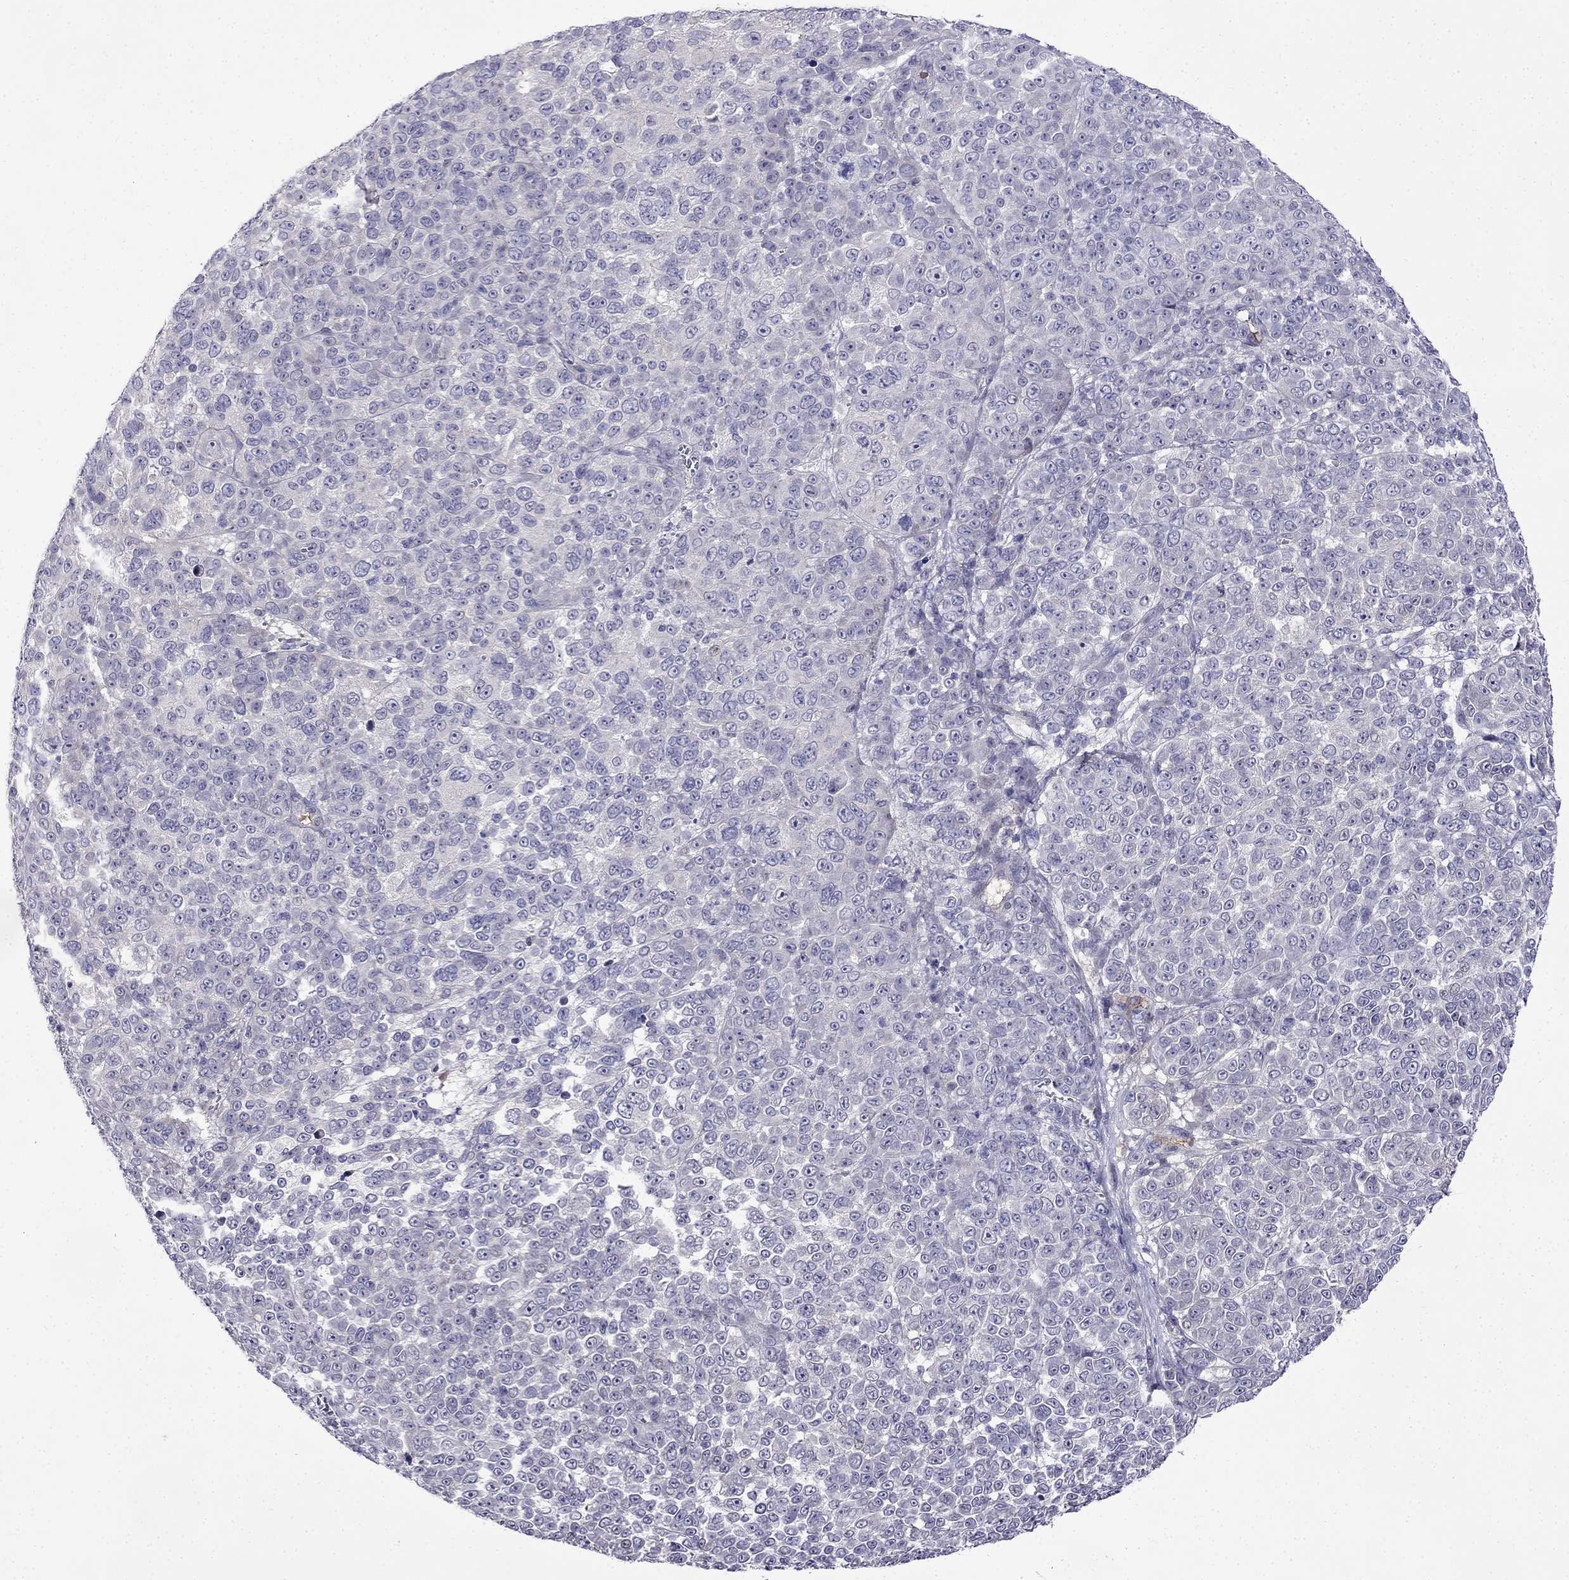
{"staining": {"intensity": "negative", "quantity": "none", "location": "none"}, "tissue": "melanoma", "cell_type": "Tumor cells", "image_type": "cancer", "snomed": [{"axis": "morphology", "description": "Malignant melanoma, NOS"}, {"axis": "topography", "description": "Skin"}], "caption": "There is no significant expression in tumor cells of malignant melanoma.", "gene": "PI16", "patient": {"sex": "female", "age": 95}}